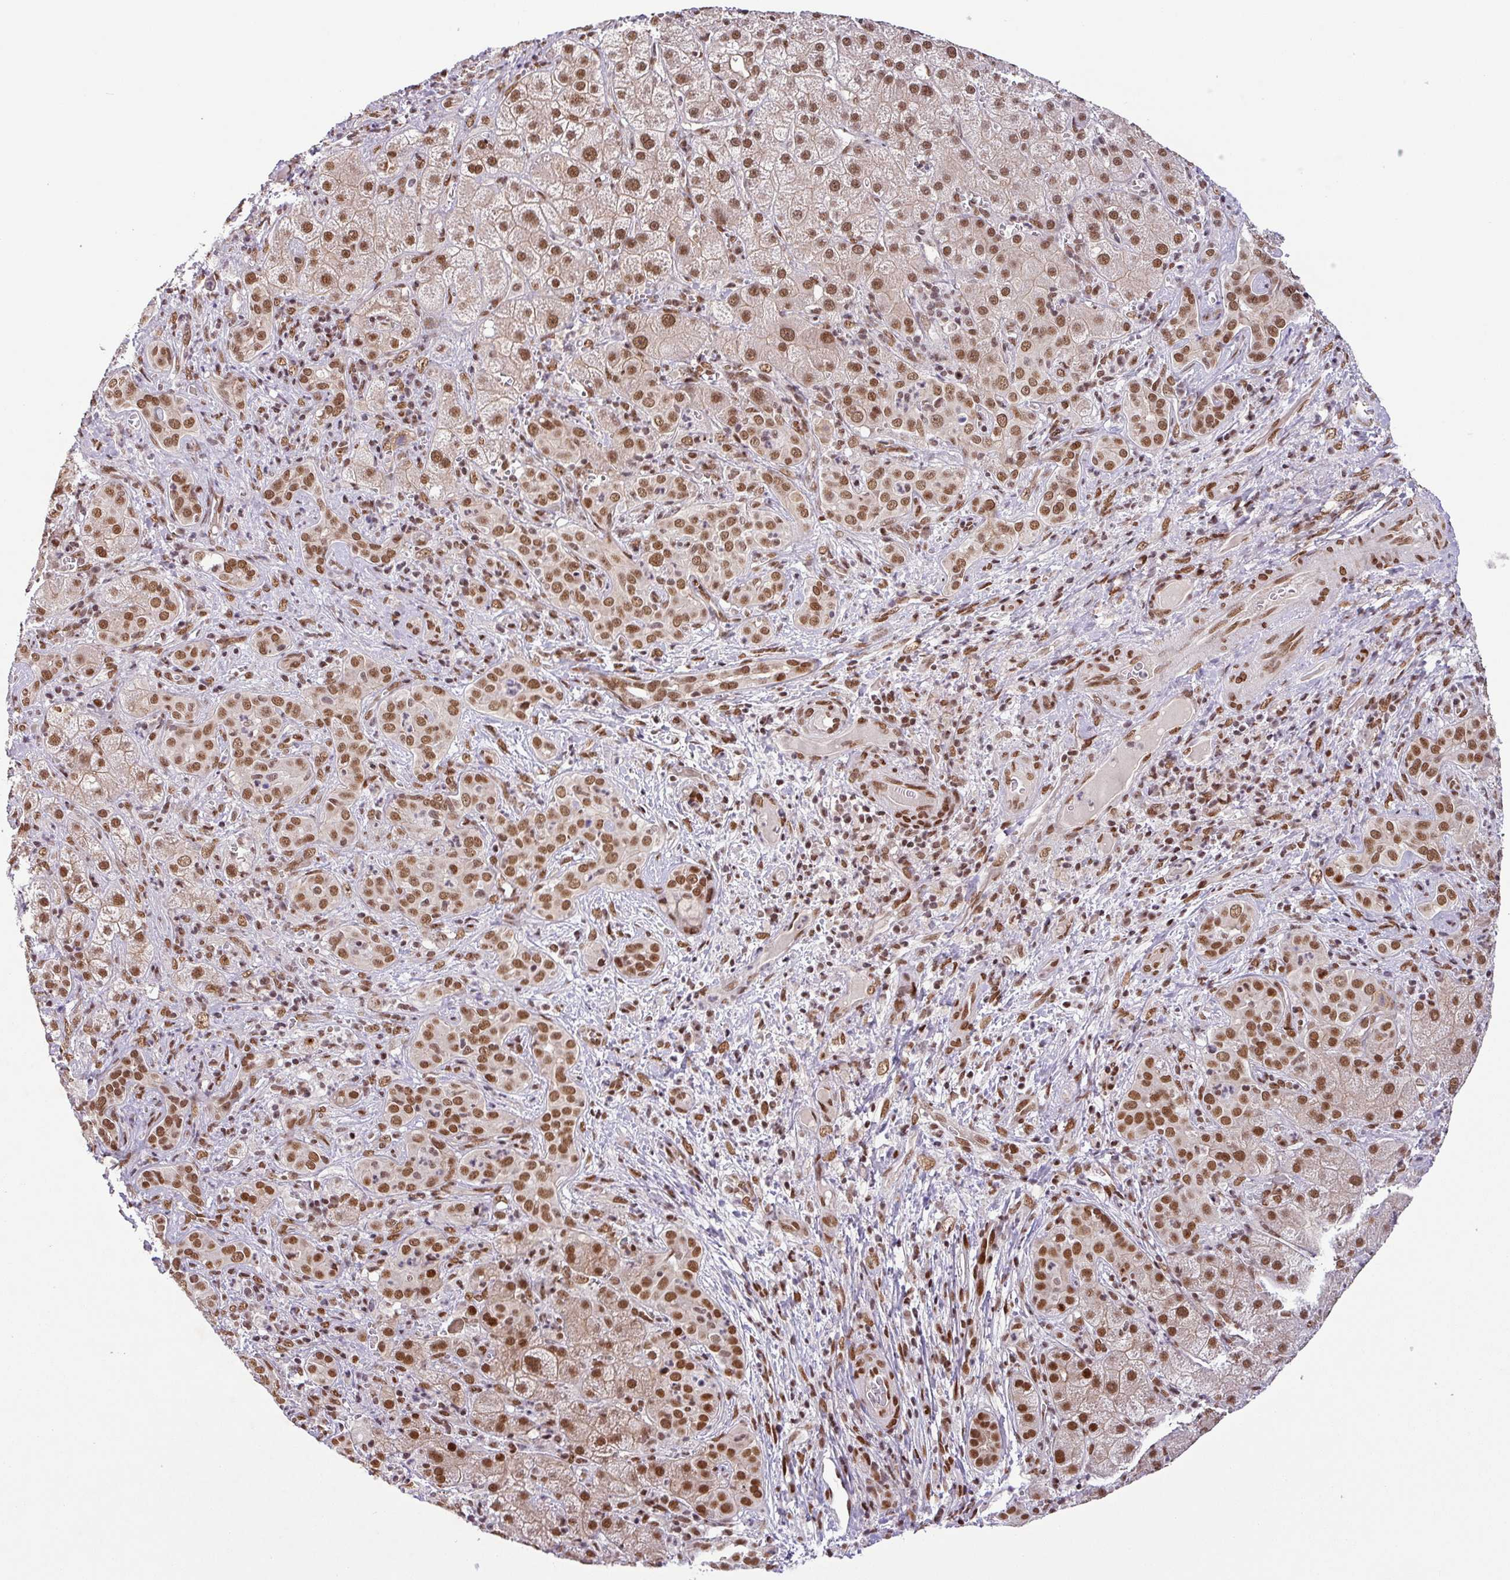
{"staining": {"intensity": "moderate", "quantity": ">75%", "location": "nuclear"}, "tissue": "liver cancer", "cell_type": "Tumor cells", "image_type": "cancer", "snomed": [{"axis": "morphology", "description": "Cholangiocarcinoma"}, {"axis": "topography", "description": "Liver"}], "caption": "This image shows immunohistochemistry (IHC) staining of human liver cancer, with medium moderate nuclear positivity in approximately >75% of tumor cells.", "gene": "SRSF2", "patient": {"sex": "male", "age": 67}}